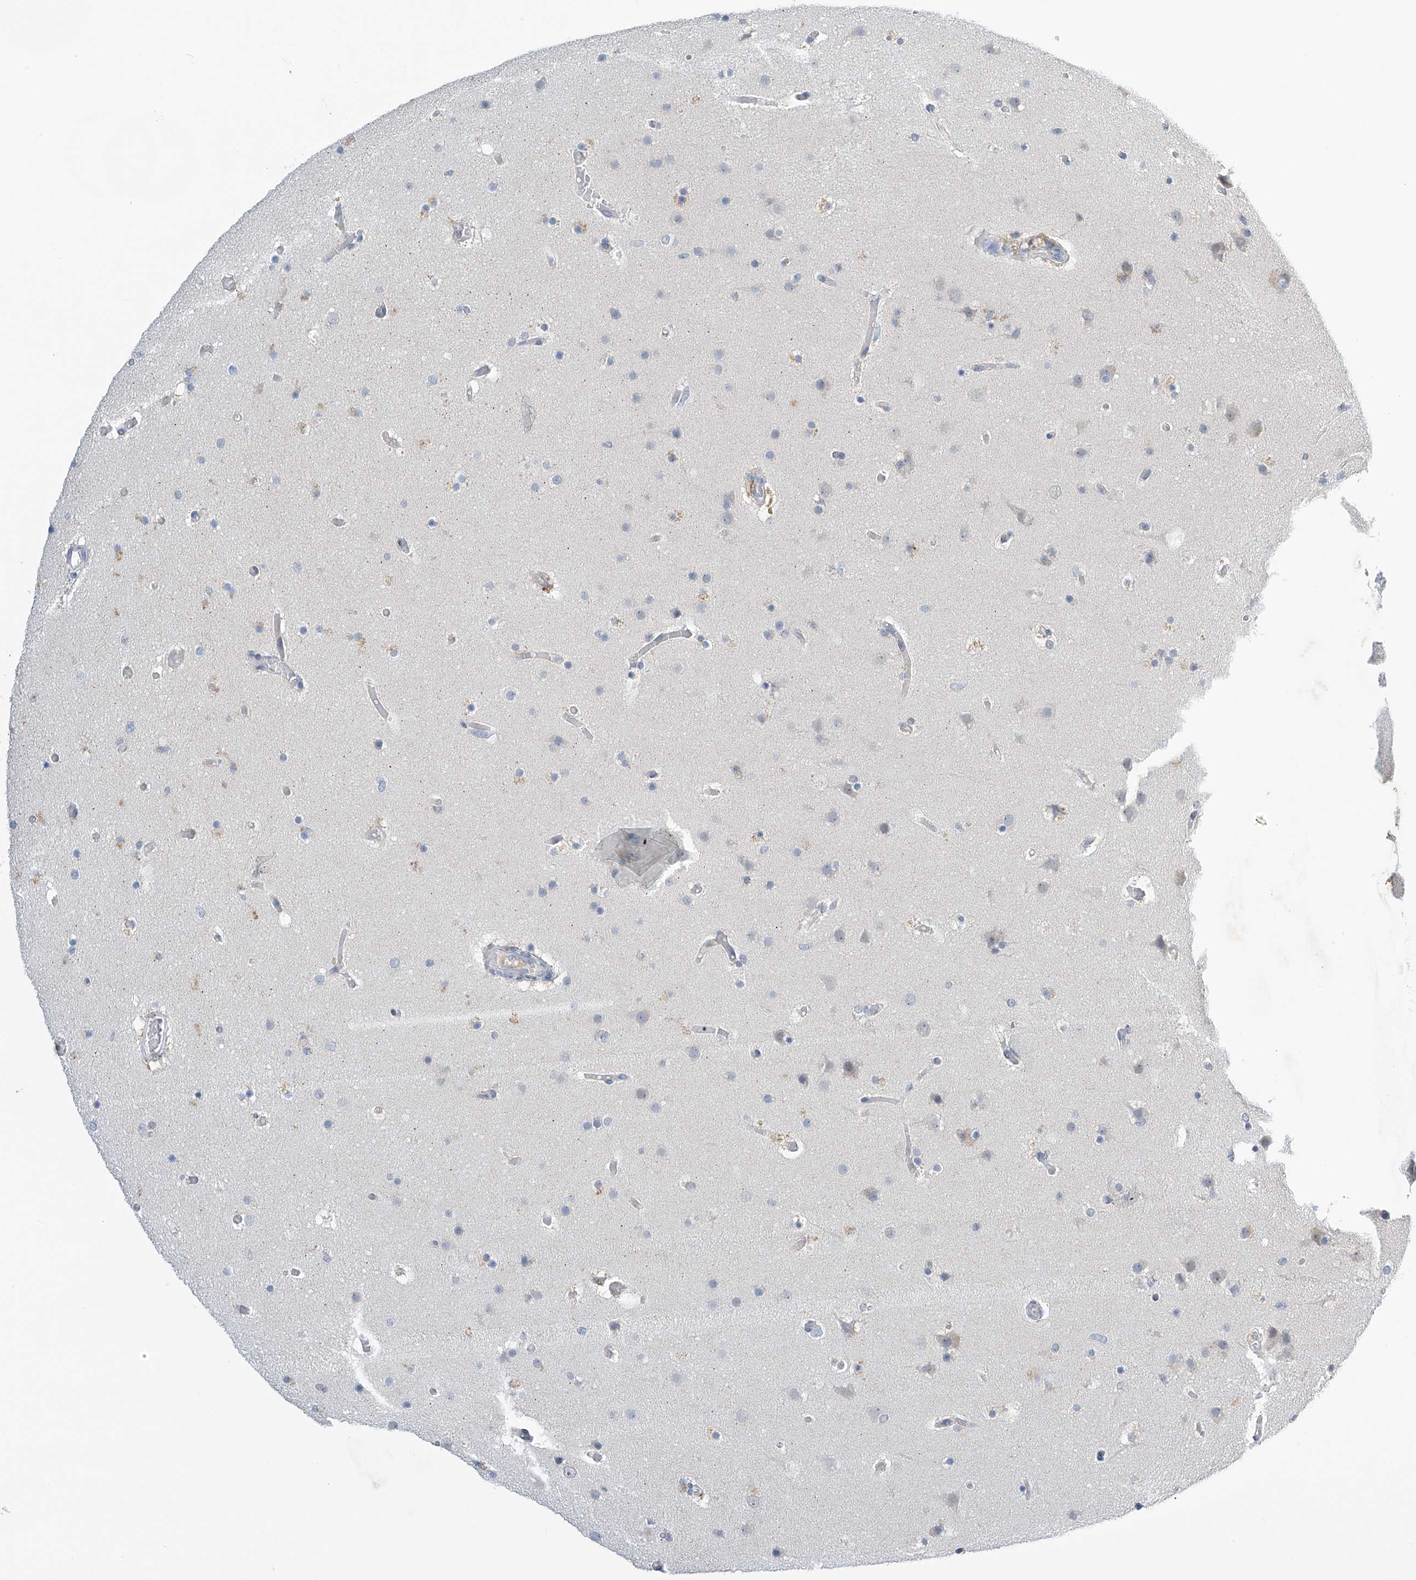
{"staining": {"intensity": "negative", "quantity": "none", "location": "none"}, "tissue": "glioma", "cell_type": "Tumor cells", "image_type": "cancer", "snomed": [{"axis": "morphology", "description": "Glioma, malignant, High grade"}, {"axis": "topography", "description": "Cerebral cortex"}], "caption": "Immunohistochemical staining of human high-grade glioma (malignant) demonstrates no significant expression in tumor cells.", "gene": "APLF", "patient": {"sex": "female", "age": 36}}